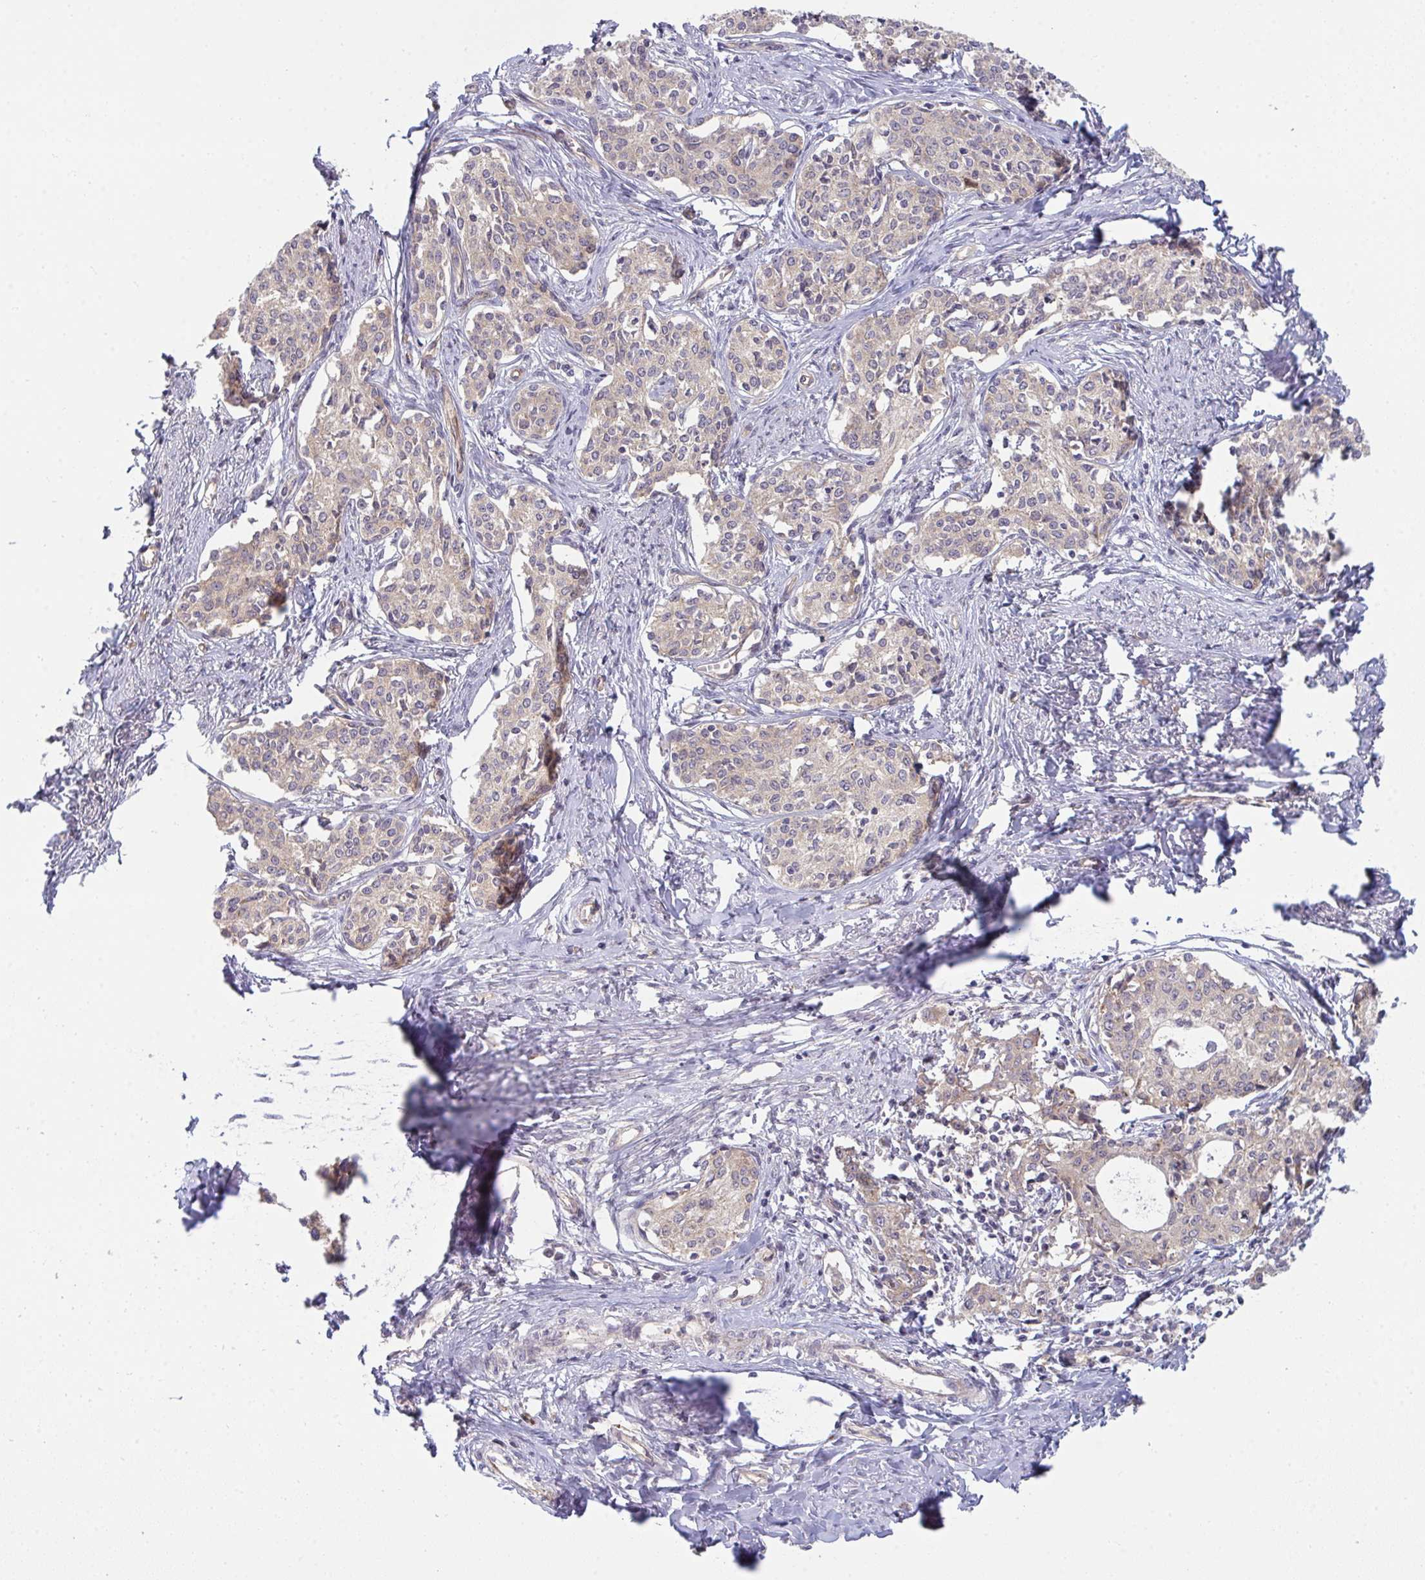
{"staining": {"intensity": "weak", "quantity": "25%-75%", "location": "cytoplasmic/membranous"}, "tissue": "cervical cancer", "cell_type": "Tumor cells", "image_type": "cancer", "snomed": [{"axis": "morphology", "description": "Squamous cell carcinoma, NOS"}, {"axis": "morphology", "description": "Adenocarcinoma, NOS"}, {"axis": "topography", "description": "Cervix"}], "caption": "Tumor cells reveal low levels of weak cytoplasmic/membranous staining in approximately 25%-75% of cells in human cervical squamous cell carcinoma.", "gene": "CASP9", "patient": {"sex": "female", "age": 52}}